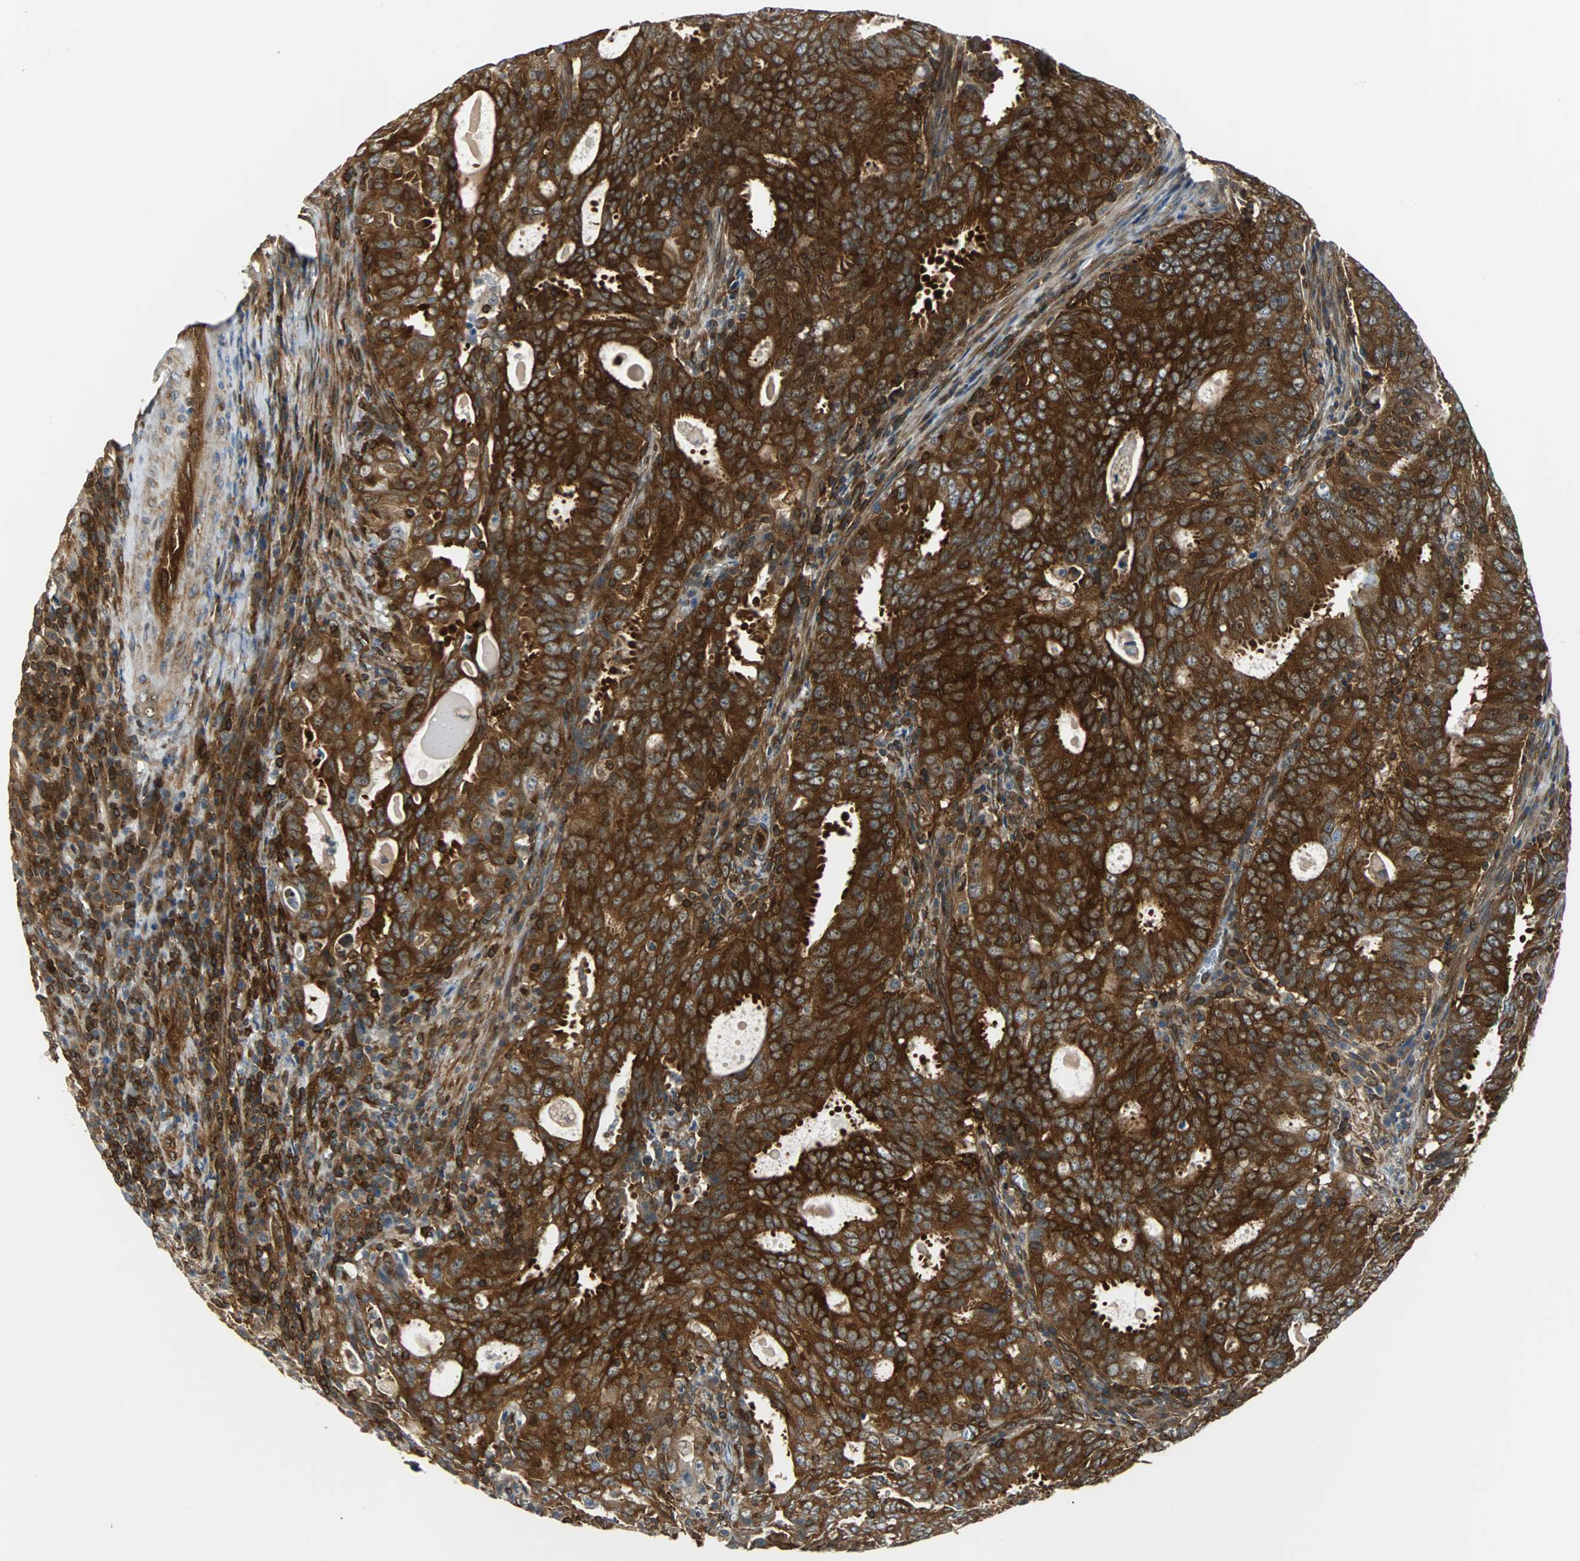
{"staining": {"intensity": "strong", "quantity": ">75%", "location": "cytoplasmic/membranous"}, "tissue": "cervical cancer", "cell_type": "Tumor cells", "image_type": "cancer", "snomed": [{"axis": "morphology", "description": "Adenocarcinoma, NOS"}, {"axis": "topography", "description": "Cervix"}], "caption": "Protein staining displays strong cytoplasmic/membranous staining in about >75% of tumor cells in cervical cancer. (DAB (3,3'-diaminobenzidine) IHC, brown staining for protein, blue staining for nuclei).", "gene": "RELA", "patient": {"sex": "female", "age": 44}}